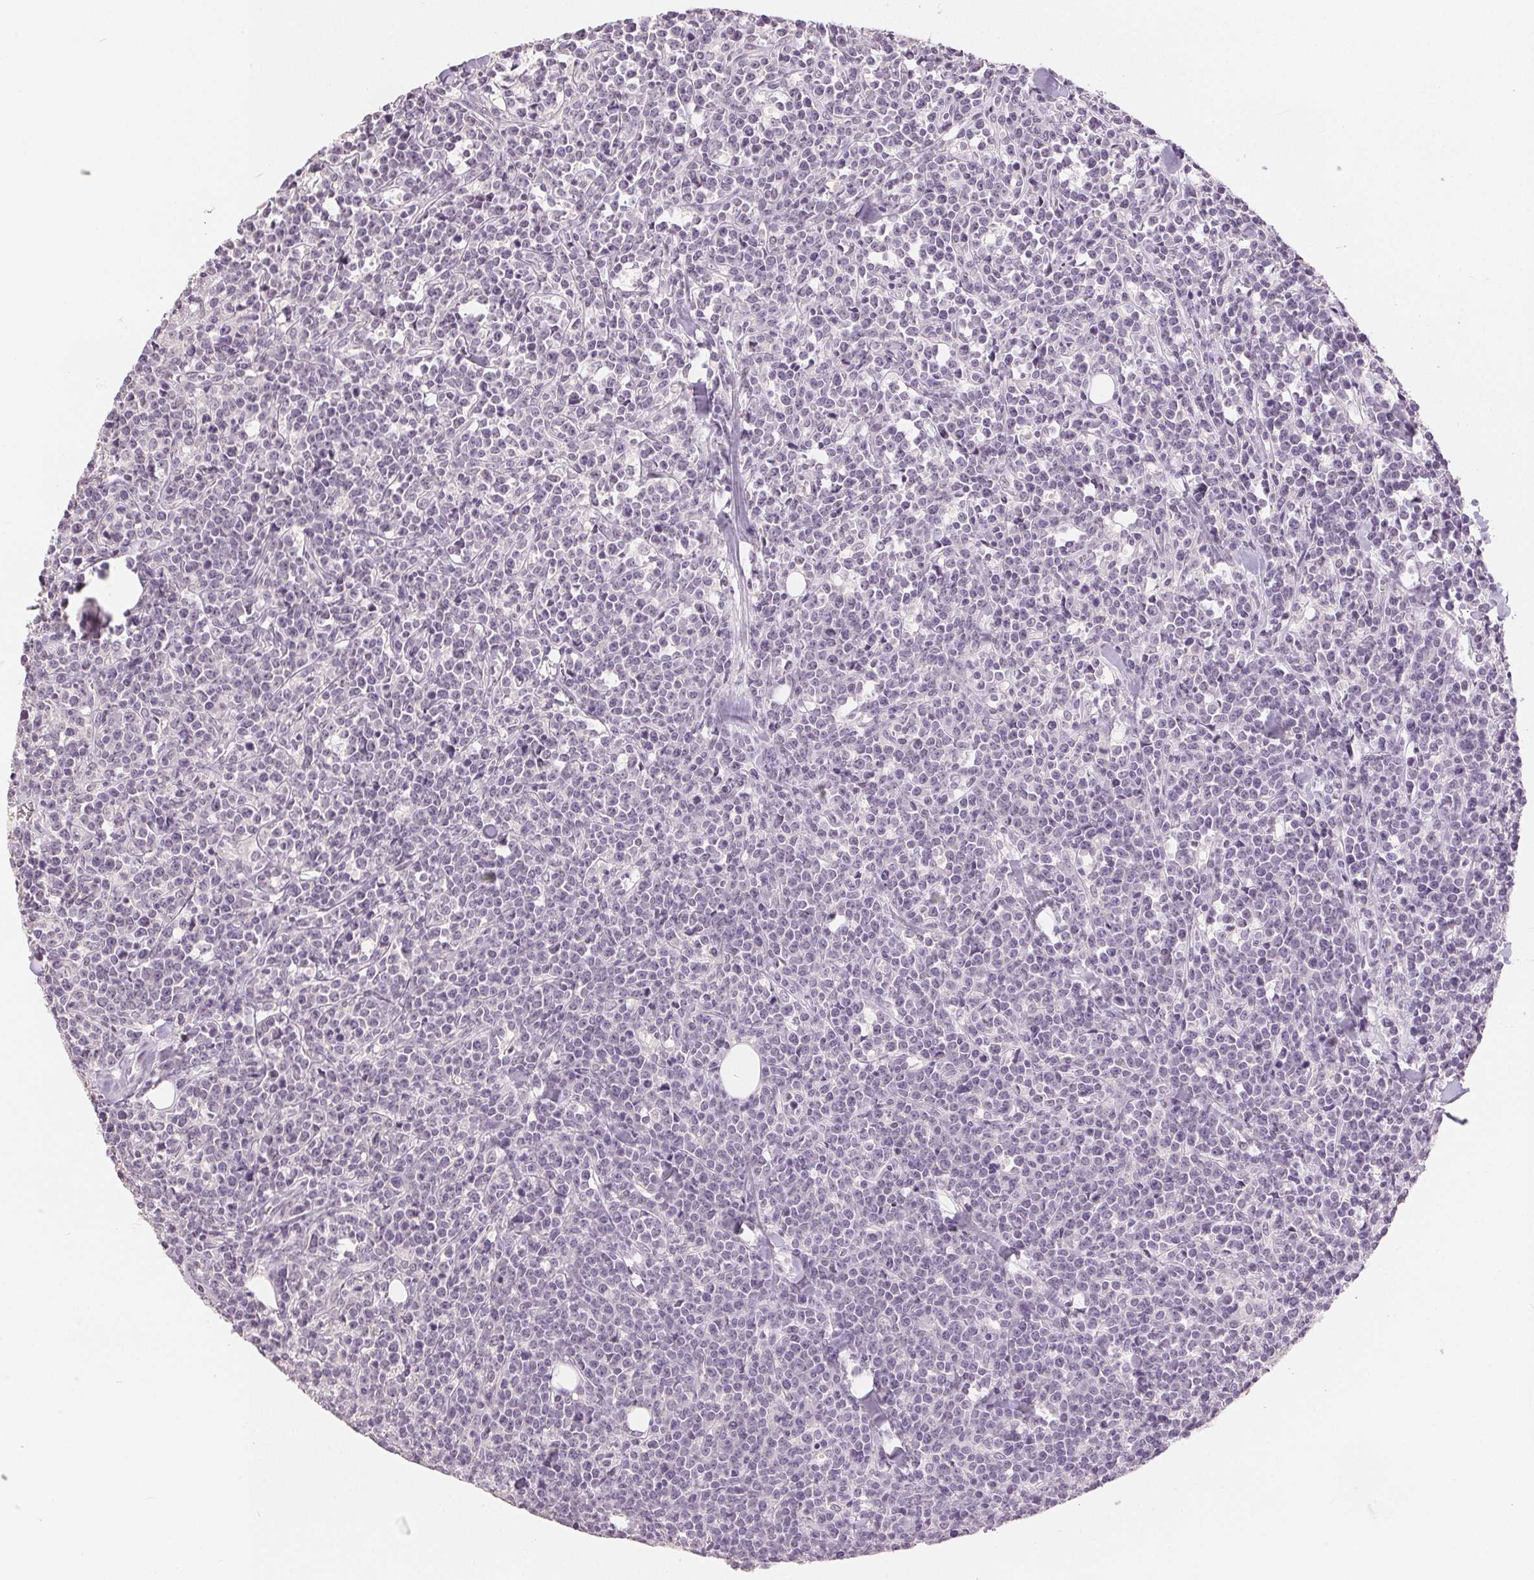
{"staining": {"intensity": "negative", "quantity": "none", "location": "none"}, "tissue": "lymphoma", "cell_type": "Tumor cells", "image_type": "cancer", "snomed": [{"axis": "morphology", "description": "Malignant lymphoma, non-Hodgkin's type, High grade"}, {"axis": "topography", "description": "Small intestine"}], "caption": "Human high-grade malignant lymphoma, non-Hodgkin's type stained for a protein using IHC displays no expression in tumor cells.", "gene": "SLC27A5", "patient": {"sex": "female", "age": 56}}